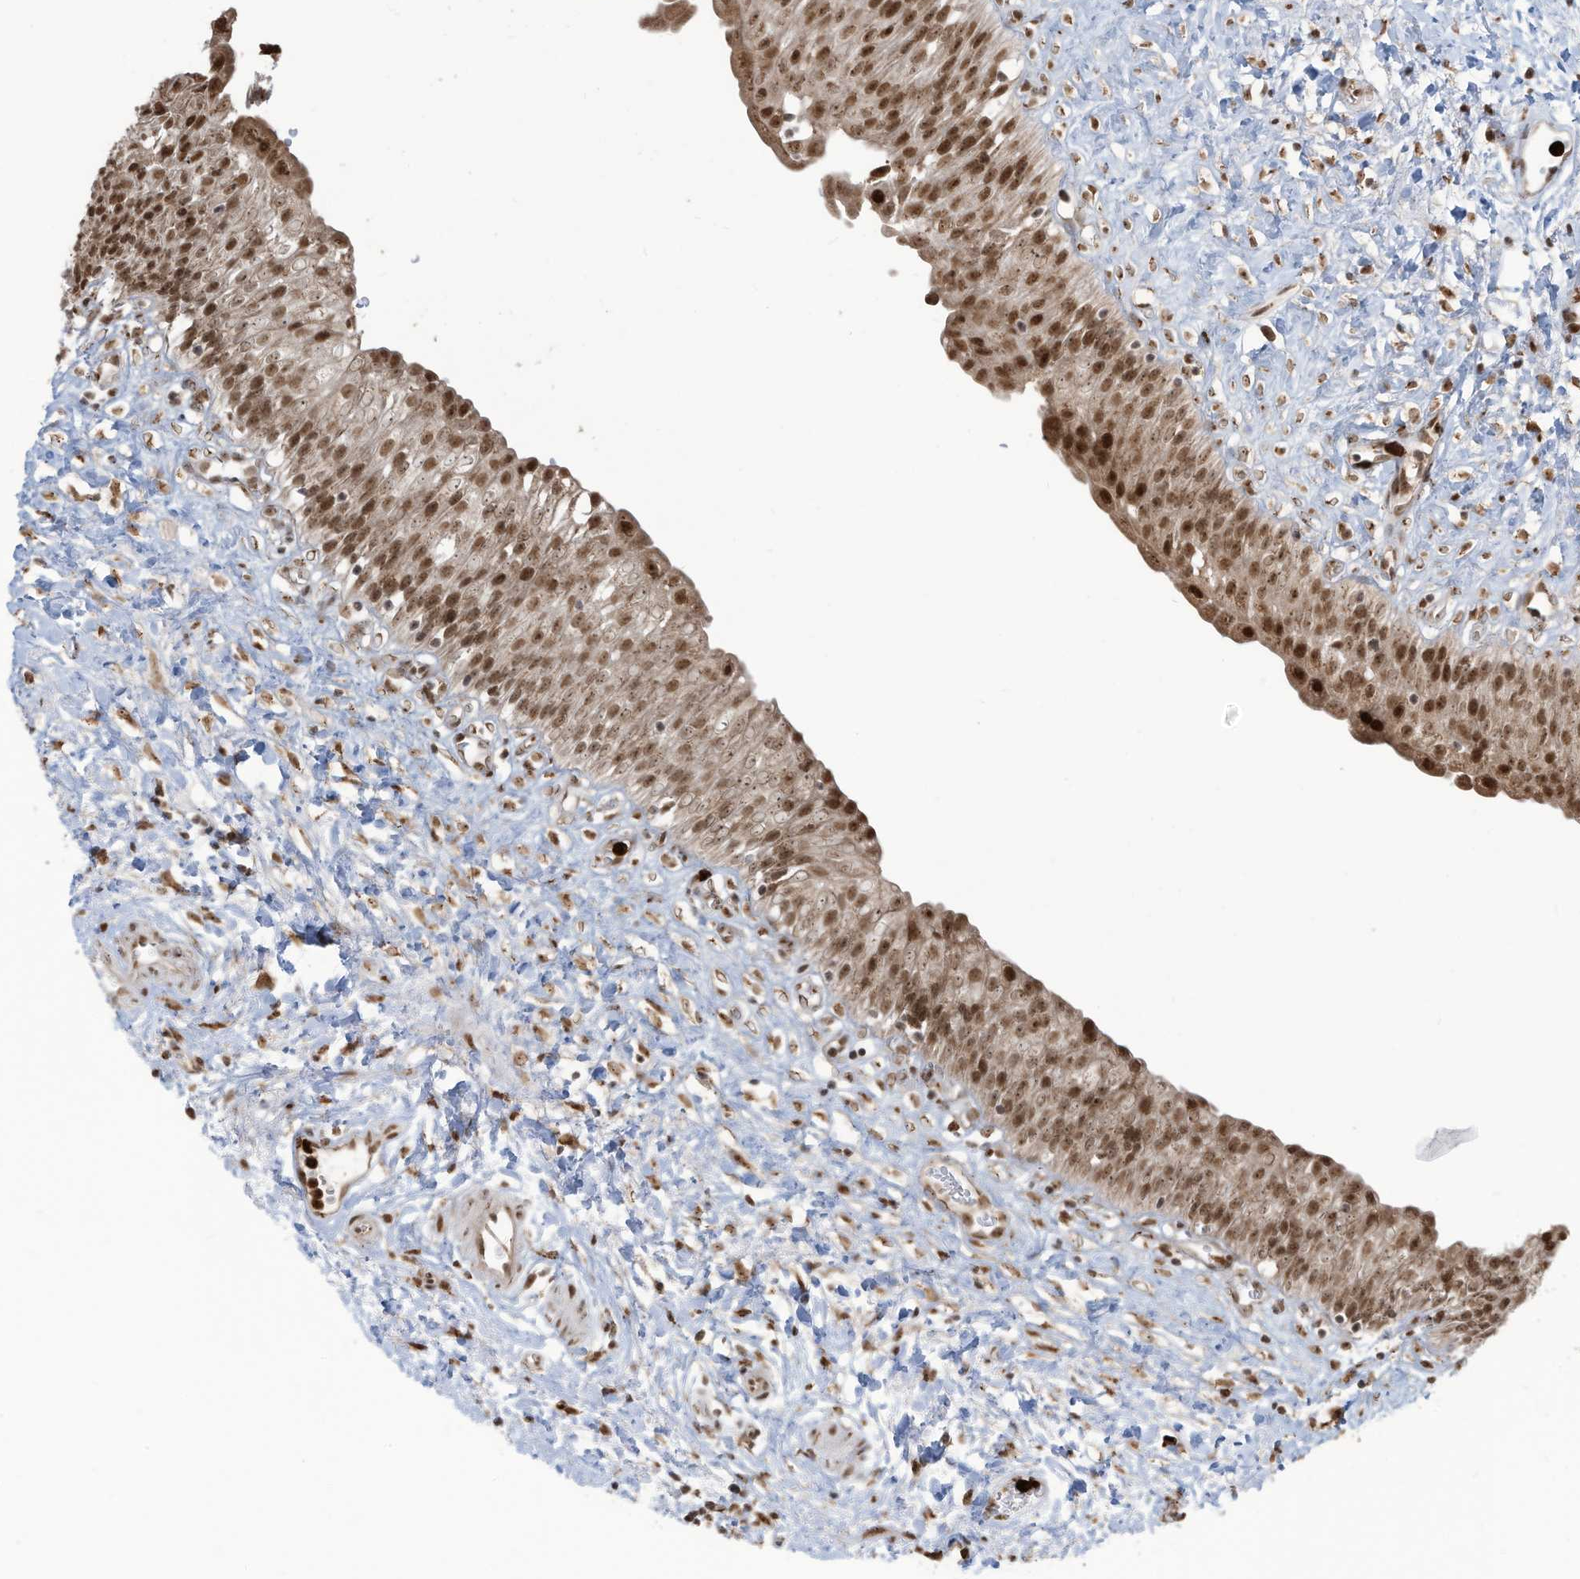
{"staining": {"intensity": "strong", "quantity": ">75%", "location": "cytoplasmic/membranous,nuclear"}, "tissue": "urinary bladder", "cell_type": "Urothelial cells", "image_type": "normal", "snomed": [{"axis": "morphology", "description": "Normal tissue, NOS"}, {"axis": "topography", "description": "Urinary bladder"}], "caption": "Immunohistochemistry (IHC) (DAB) staining of unremarkable urinary bladder reveals strong cytoplasmic/membranous,nuclear protein staining in approximately >75% of urothelial cells. (DAB (3,3'-diaminobenzidine) = brown stain, brightfield microscopy at high magnification).", "gene": "LBH", "patient": {"sex": "male", "age": 51}}